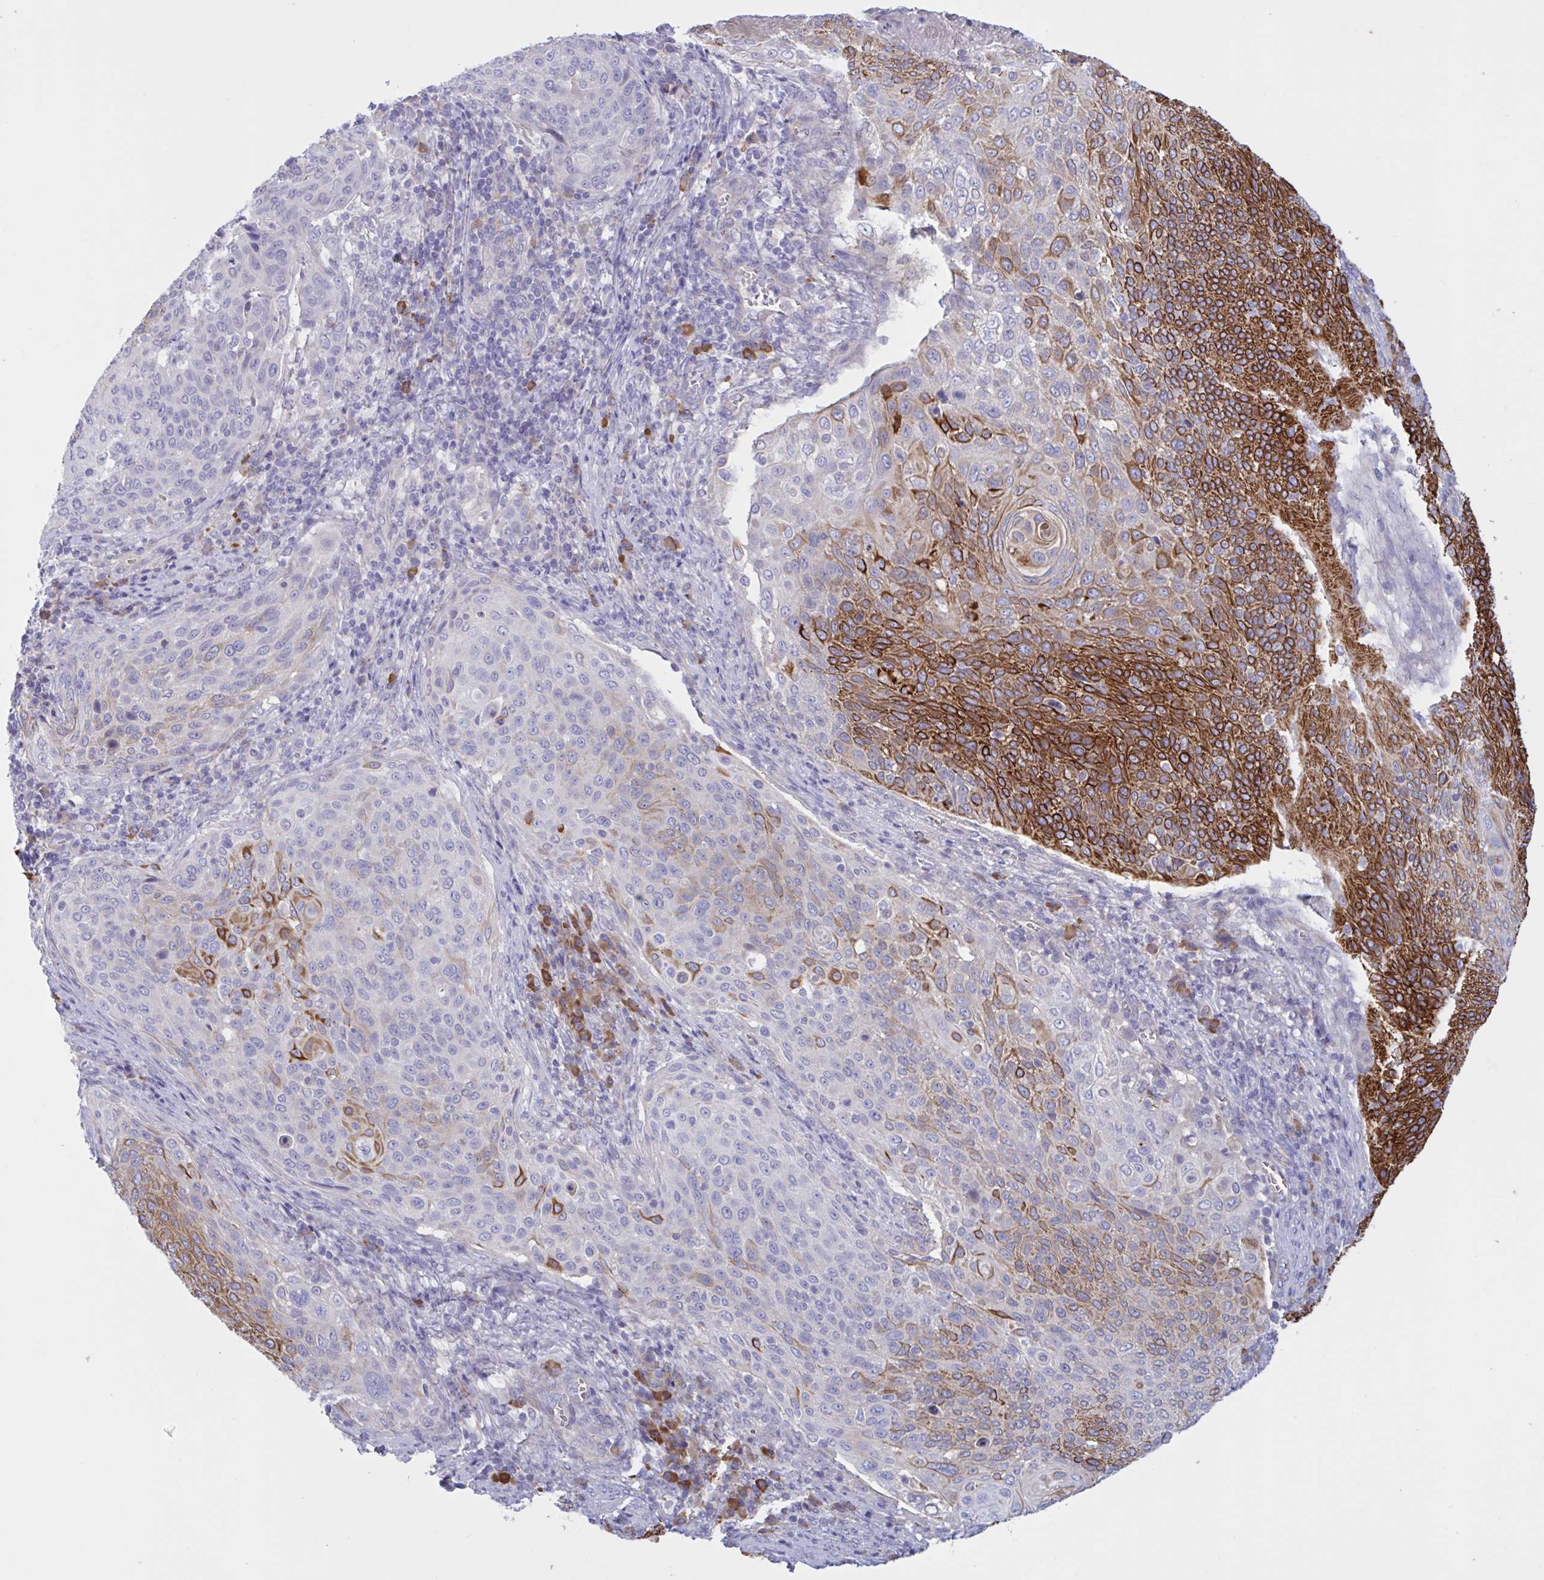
{"staining": {"intensity": "strong", "quantity": "25%-75%", "location": "cytoplasmic/membranous"}, "tissue": "cervical cancer", "cell_type": "Tumor cells", "image_type": "cancer", "snomed": [{"axis": "morphology", "description": "Squamous cell carcinoma, NOS"}, {"axis": "topography", "description": "Cervix"}], "caption": "Cervical squamous cell carcinoma tissue displays strong cytoplasmic/membranous positivity in about 25%-75% of tumor cells, visualized by immunohistochemistry.", "gene": "SLC66A1", "patient": {"sex": "female", "age": 31}}